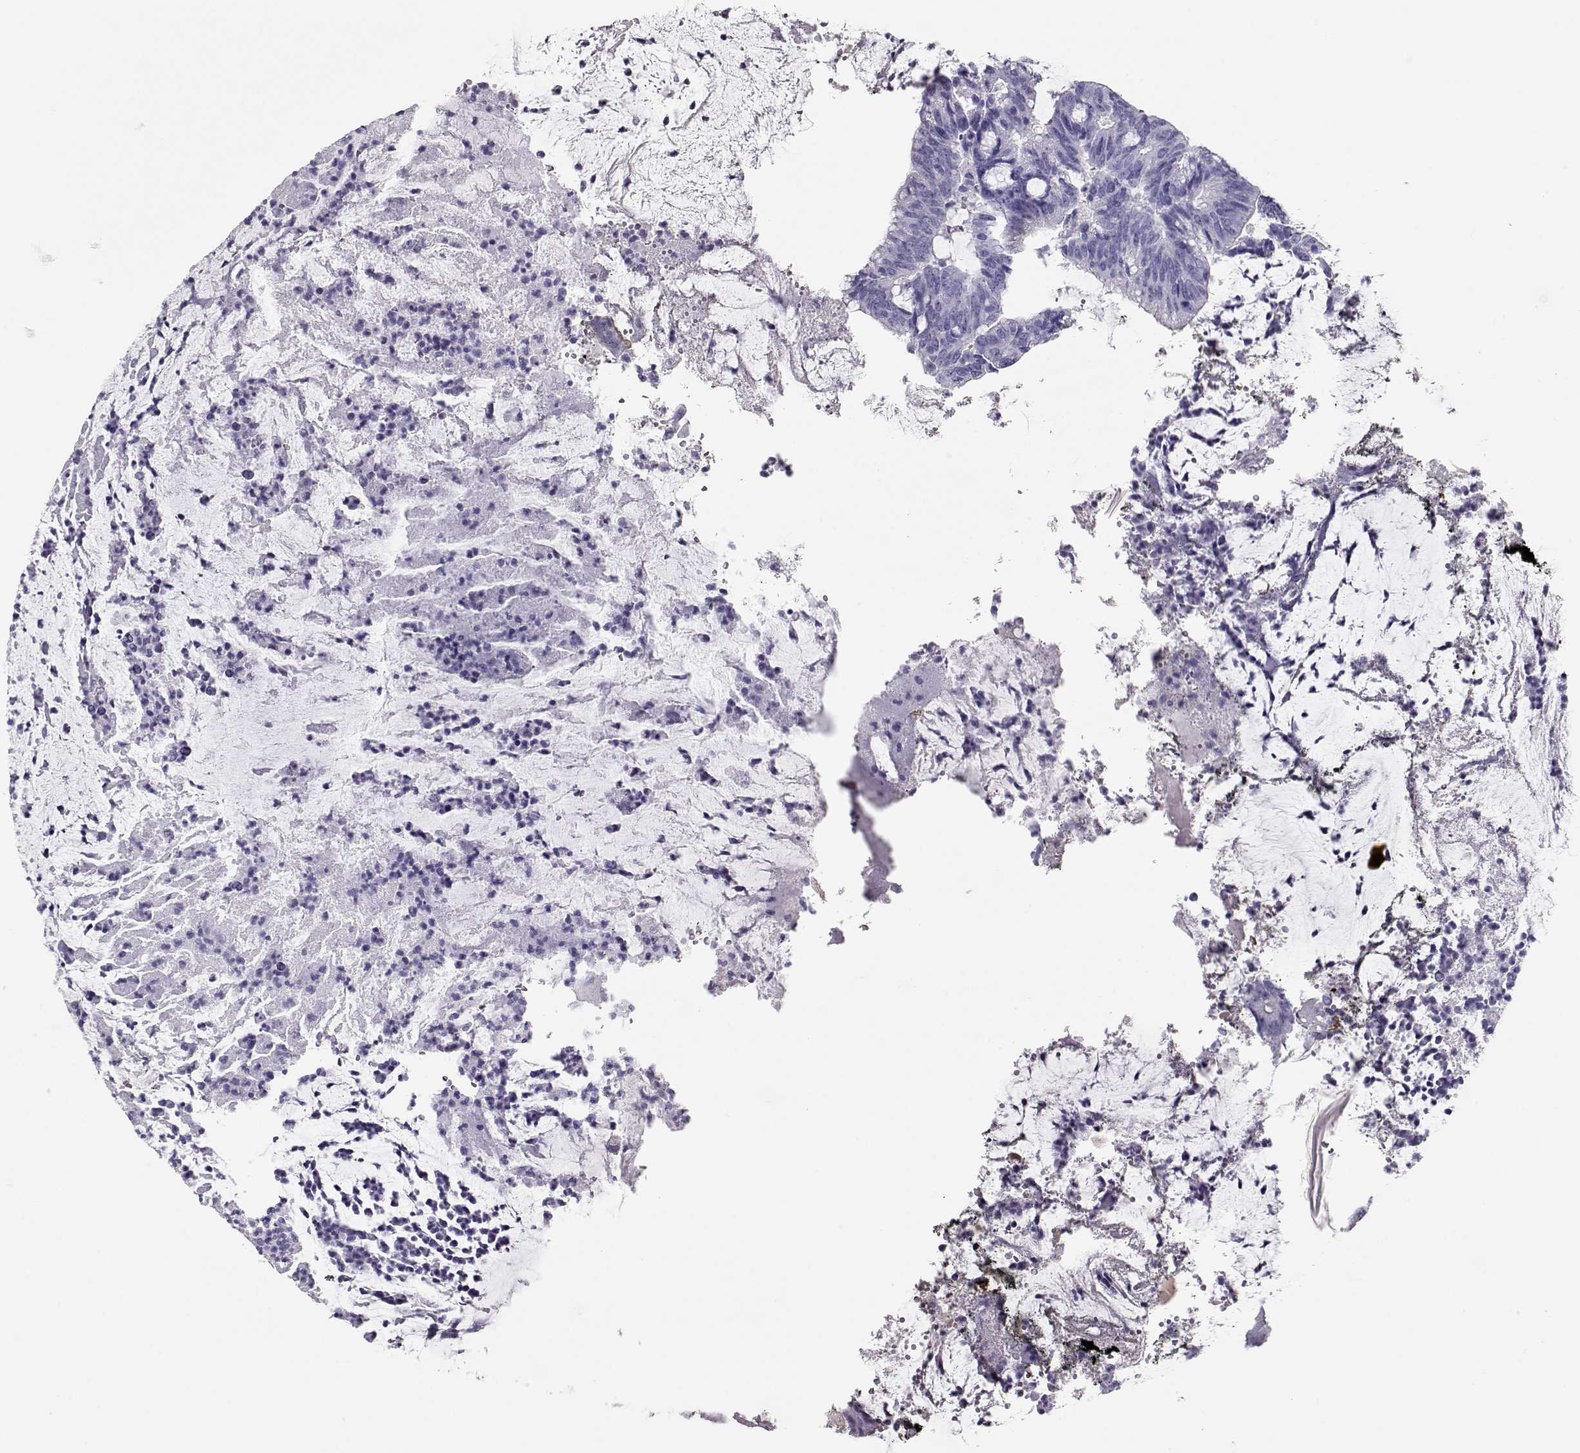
{"staining": {"intensity": "negative", "quantity": "none", "location": "none"}, "tissue": "colorectal cancer", "cell_type": "Tumor cells", "image_type": "cancer", "snomed": [{"axis": "morphology", "description": "Adenocarcinoma, NOS"}, {"axis": "topography", "description": "Colon"}], "caption": "The photomicrograph reveals no significant expression in tumor cells of colorectal cancer.", "gene": "CRX", "patient": {"sex": "female", "age": 43}}